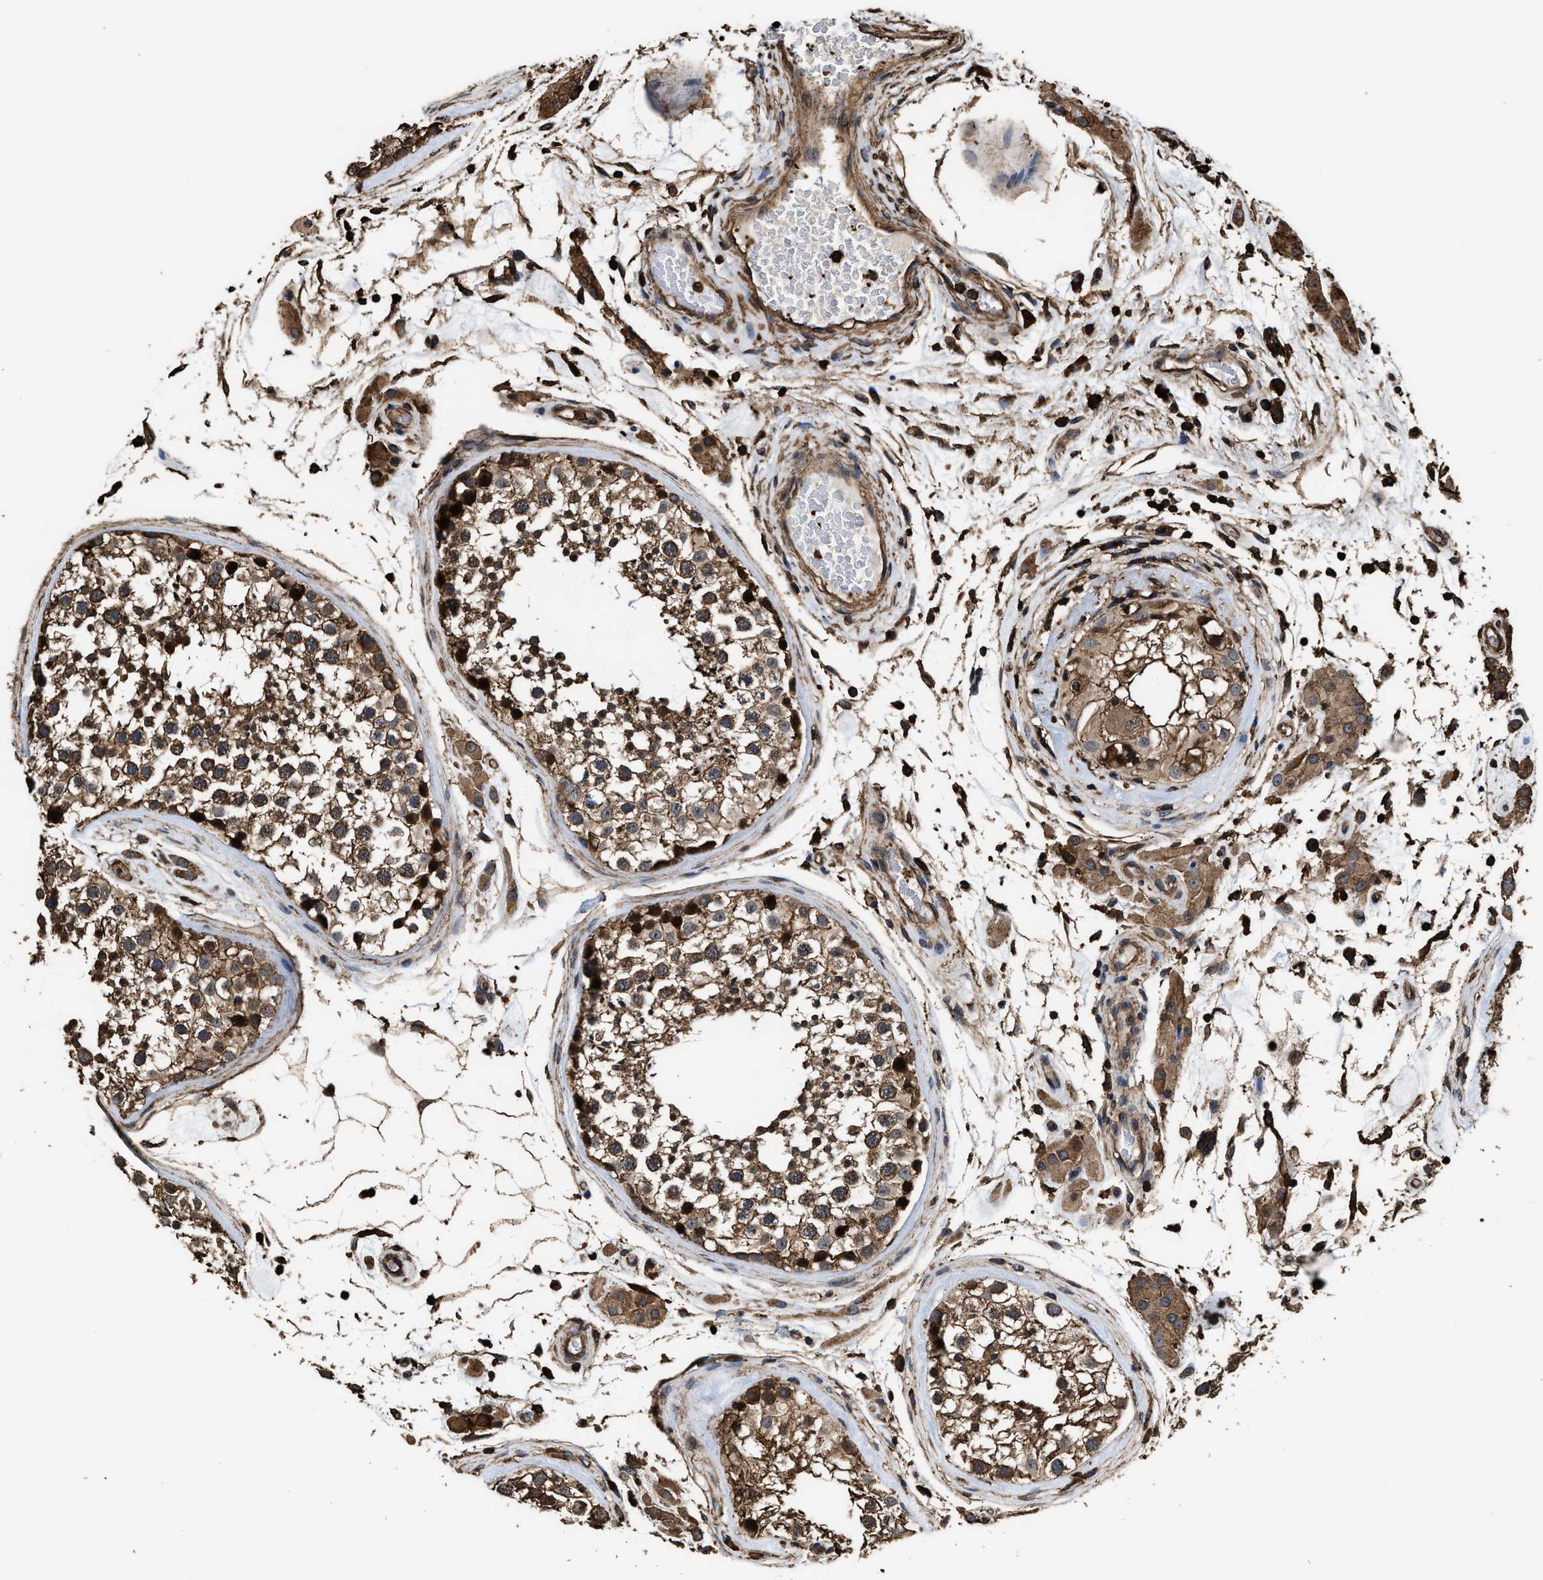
{"staining": {"intensity": "moderate", "quantity": ">75%", "location": "cytoplasmic/membranous"}, "tissue": "testis", "cell_type": "Cells in seminiferous ducts", "image_type": "normal", "snomed": [{"axis": "morphology", "description": "Normal tissue, NOS"}, {"axis": "topography", "description": "Testis"}], "caption": "Moderate cytoplasmic/membranous protein staining is present in approximately >75% of cells in seminiferous ducts in testis.", "gene": "KBTBD2", "patient": {"sex": "male", "age": 46}}